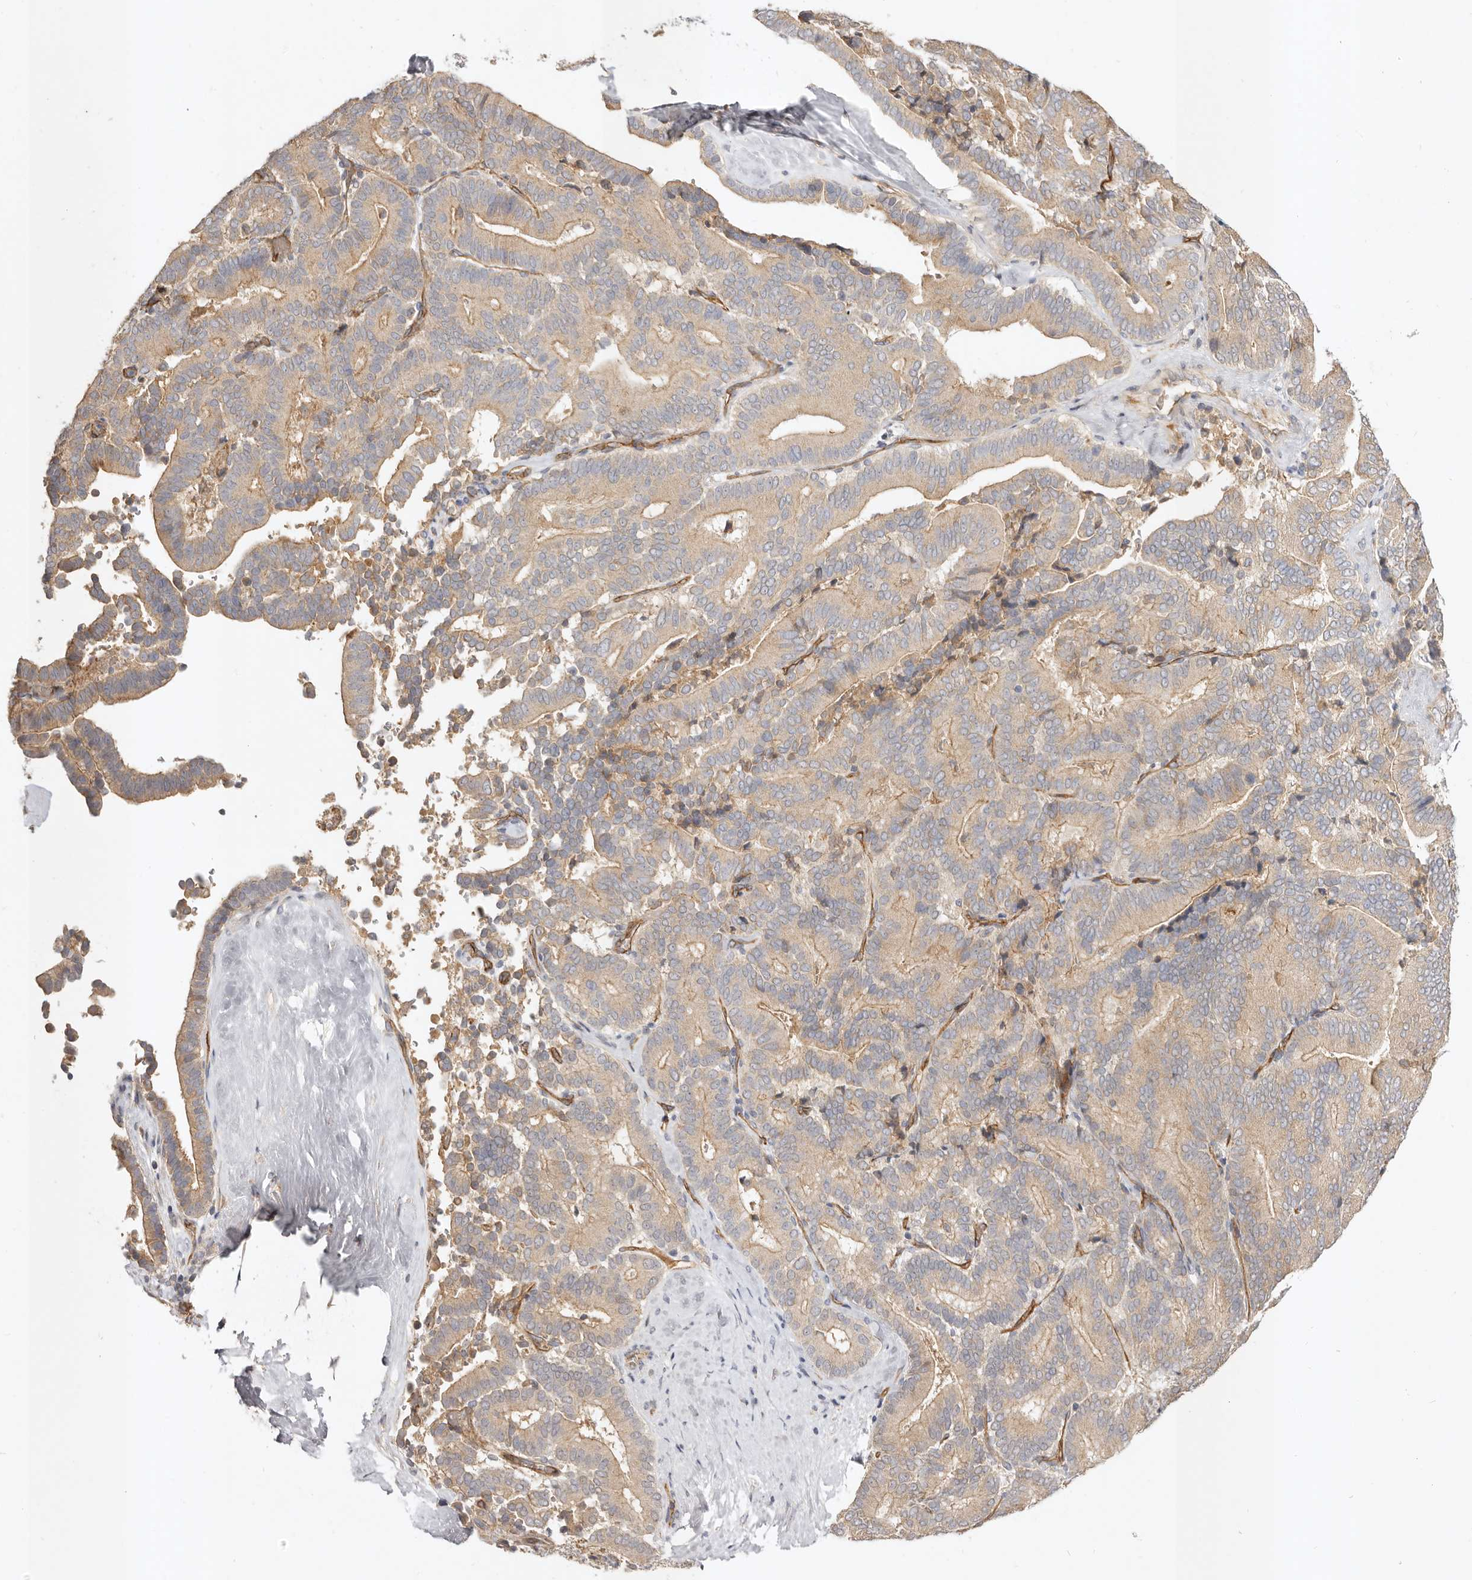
{"staining": {"intensity": "weak", "quantity": ">75%", "location": "cytoplasmic/membranous"}, "tissue": "liver cancer", "cell_type": "Tumor cells", "image_type": "cancer", "snomed": [{"axis": "morphology", "description": "Cholangiocarcinoma"}, {"axis": "topography", "description": "Liver"}], "caption": "DAB immunohistochemical staining of human cholangiocarcinoma (liver) displays weak cytoplasmic/membranous protein staining in approximately >75% of tumor cells.", "gene": "ADAMTS9", "patient": {"sex": "female", "age": 75}}